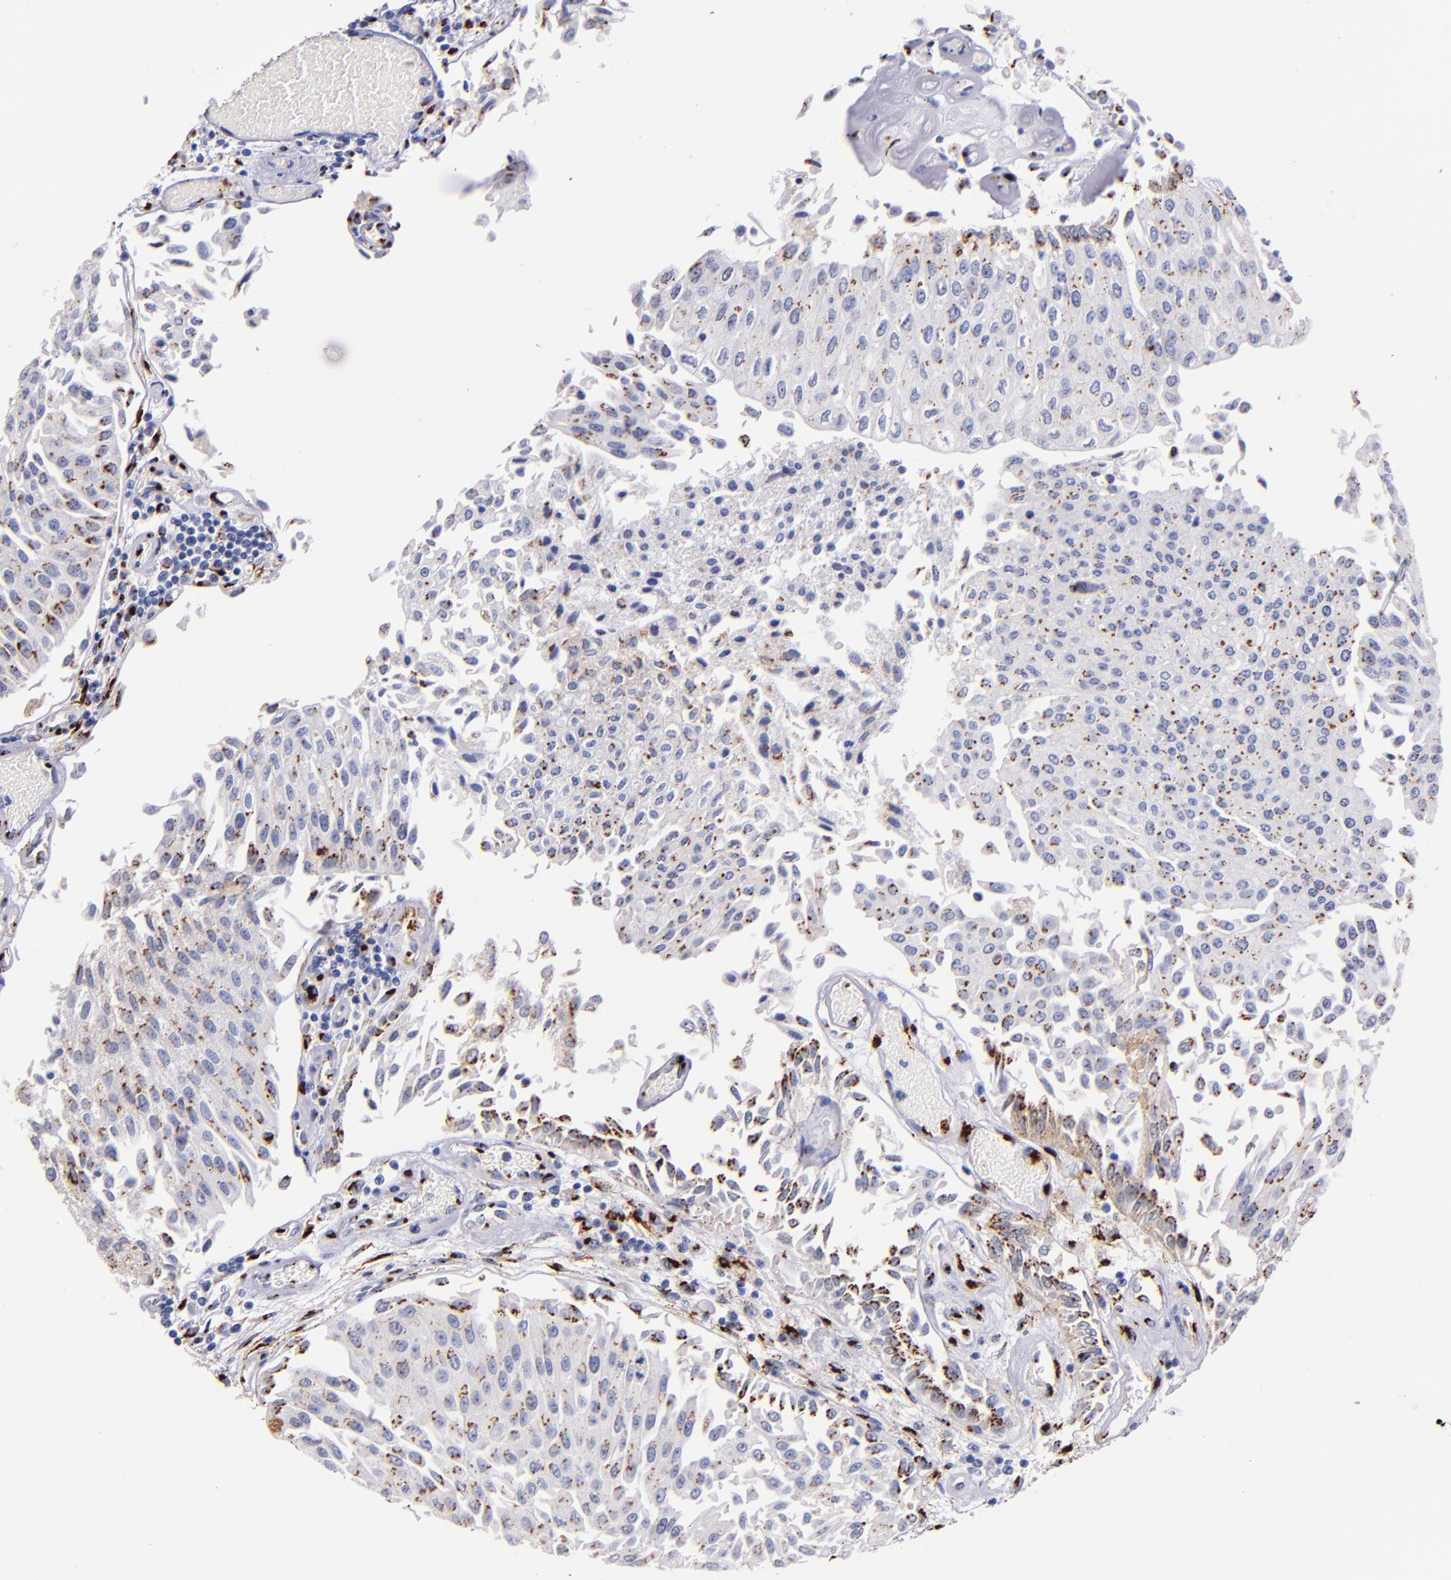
{"staining": {"intensity": "weak", "quantity": ">75%", "location": "cytoplasmic/membranous"}, "tissue": "urothelial cancer", "cell_type": "Tumor cells", "image_type": "cancer", "snomed": [{"axis": "morphology", "description": "Urothelial carcinoma, Low grade"}, {"axis": "topography", "description": "Urinary bladder"}], "caption": "Immunohistochemical staining of urothelial cancer exhibits weak cytoplasmic/membranous protein staining in about >75% of tumor cells. (Stains: DAB in brown, nuclei in blue, Microscopy: brightfield microscopy at high magnification).", "gene": "GOLIM4", "patient": {"sex": "male", "age": 86}}